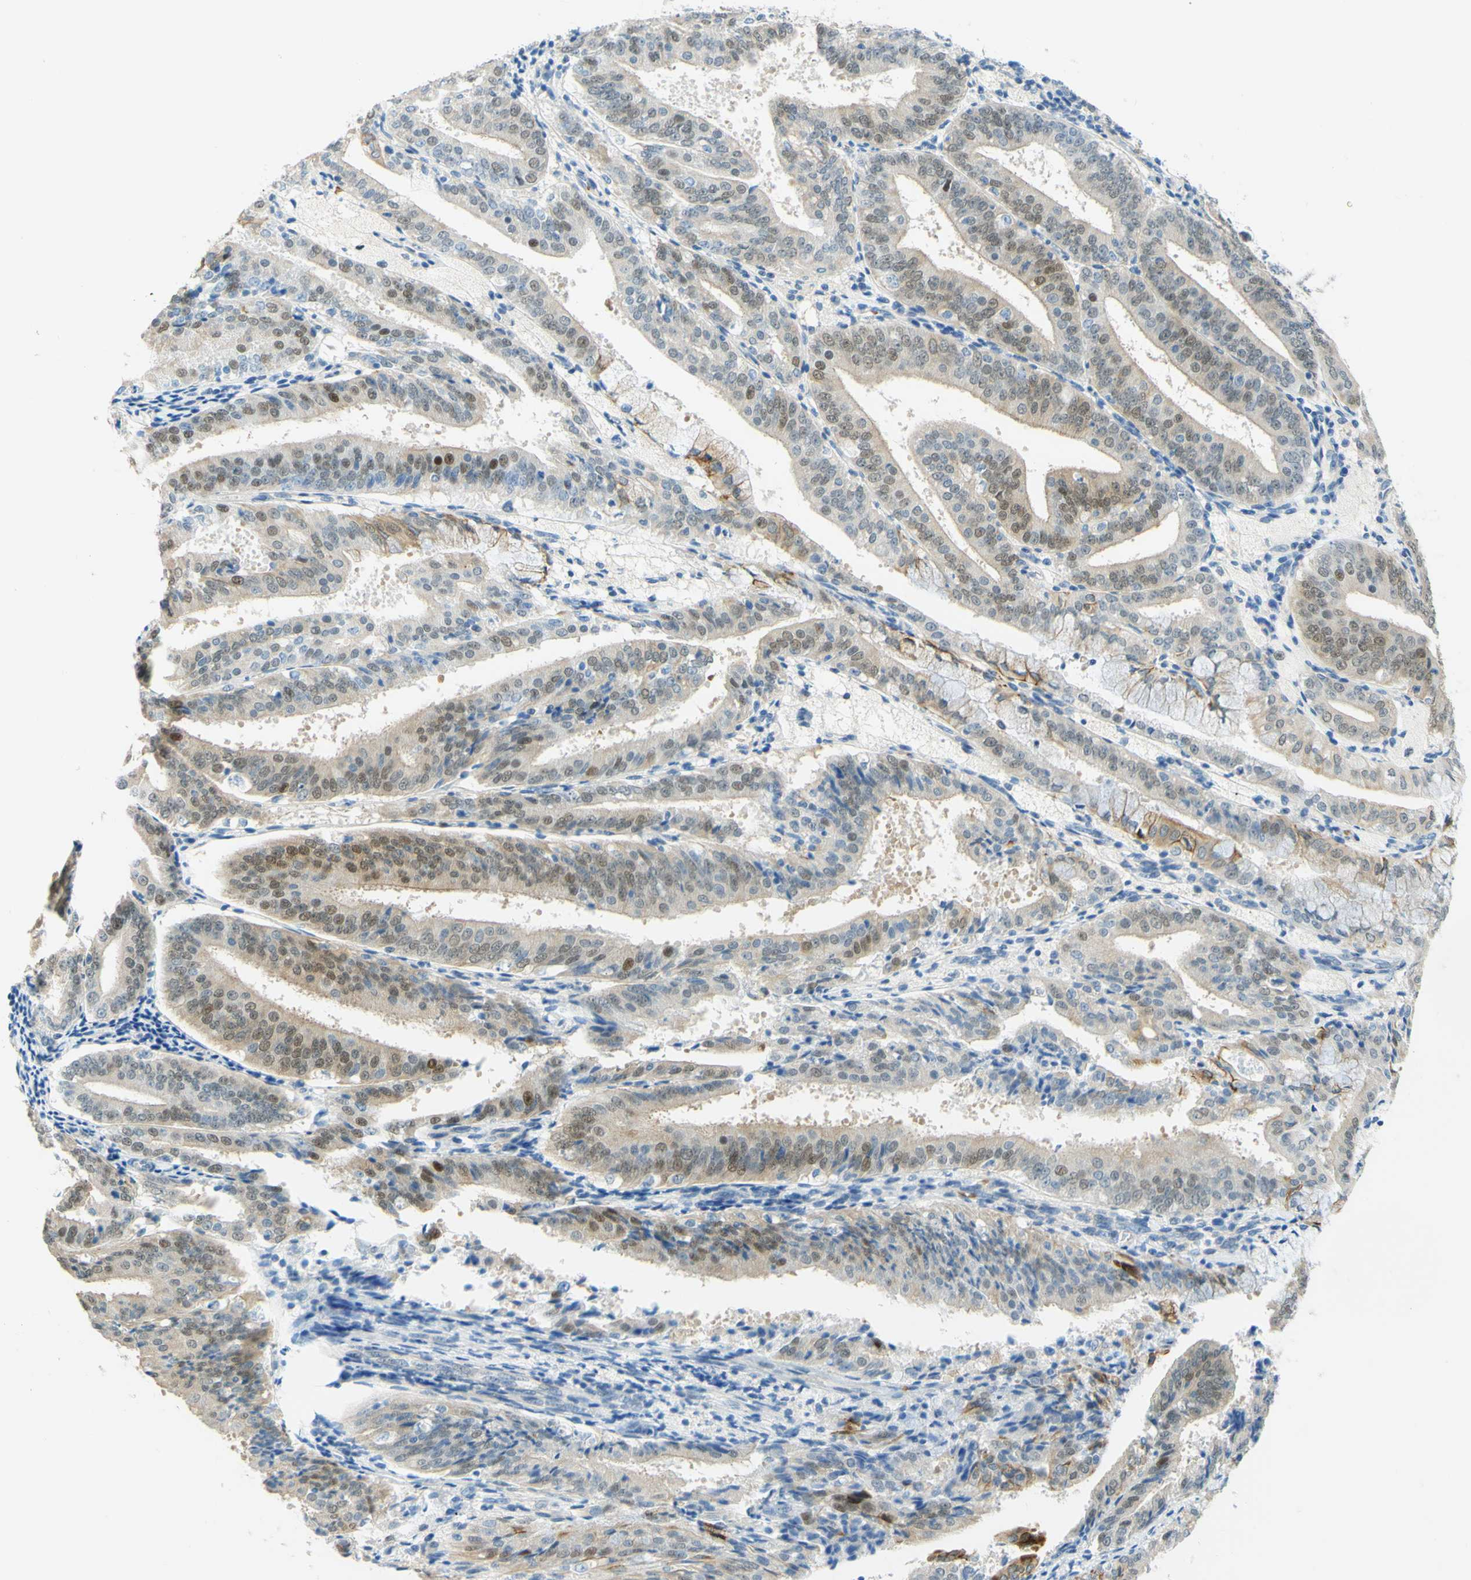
{"staining": {"intensity": "moderate", "quantity": "25%-75%", "location": "cytoplasmic/membranous,nuclear"}, "tissue": "endometrial cancer", "cell_type": "Tumor cells", "image_type": "cancer", "snomed": [{"axis": "morphology", "description": "Adenocarcinoma, NOS"}, {"axis": "topography", "description": "Endometrium"}], "caption": "Tumor cells exhibit medium levels of moderate cytoplasmic/membranous and nuclear staining in approximately 25%-75% of cells in human endometrial cancer (adenocarcinoma). The protein is stained brown, and the nuclei are stained in blue (DAB IHC with brightfield microscopy, high magnification).", "gene": "ENTREP2", "patient": {"sex": "female", "age": 63}}